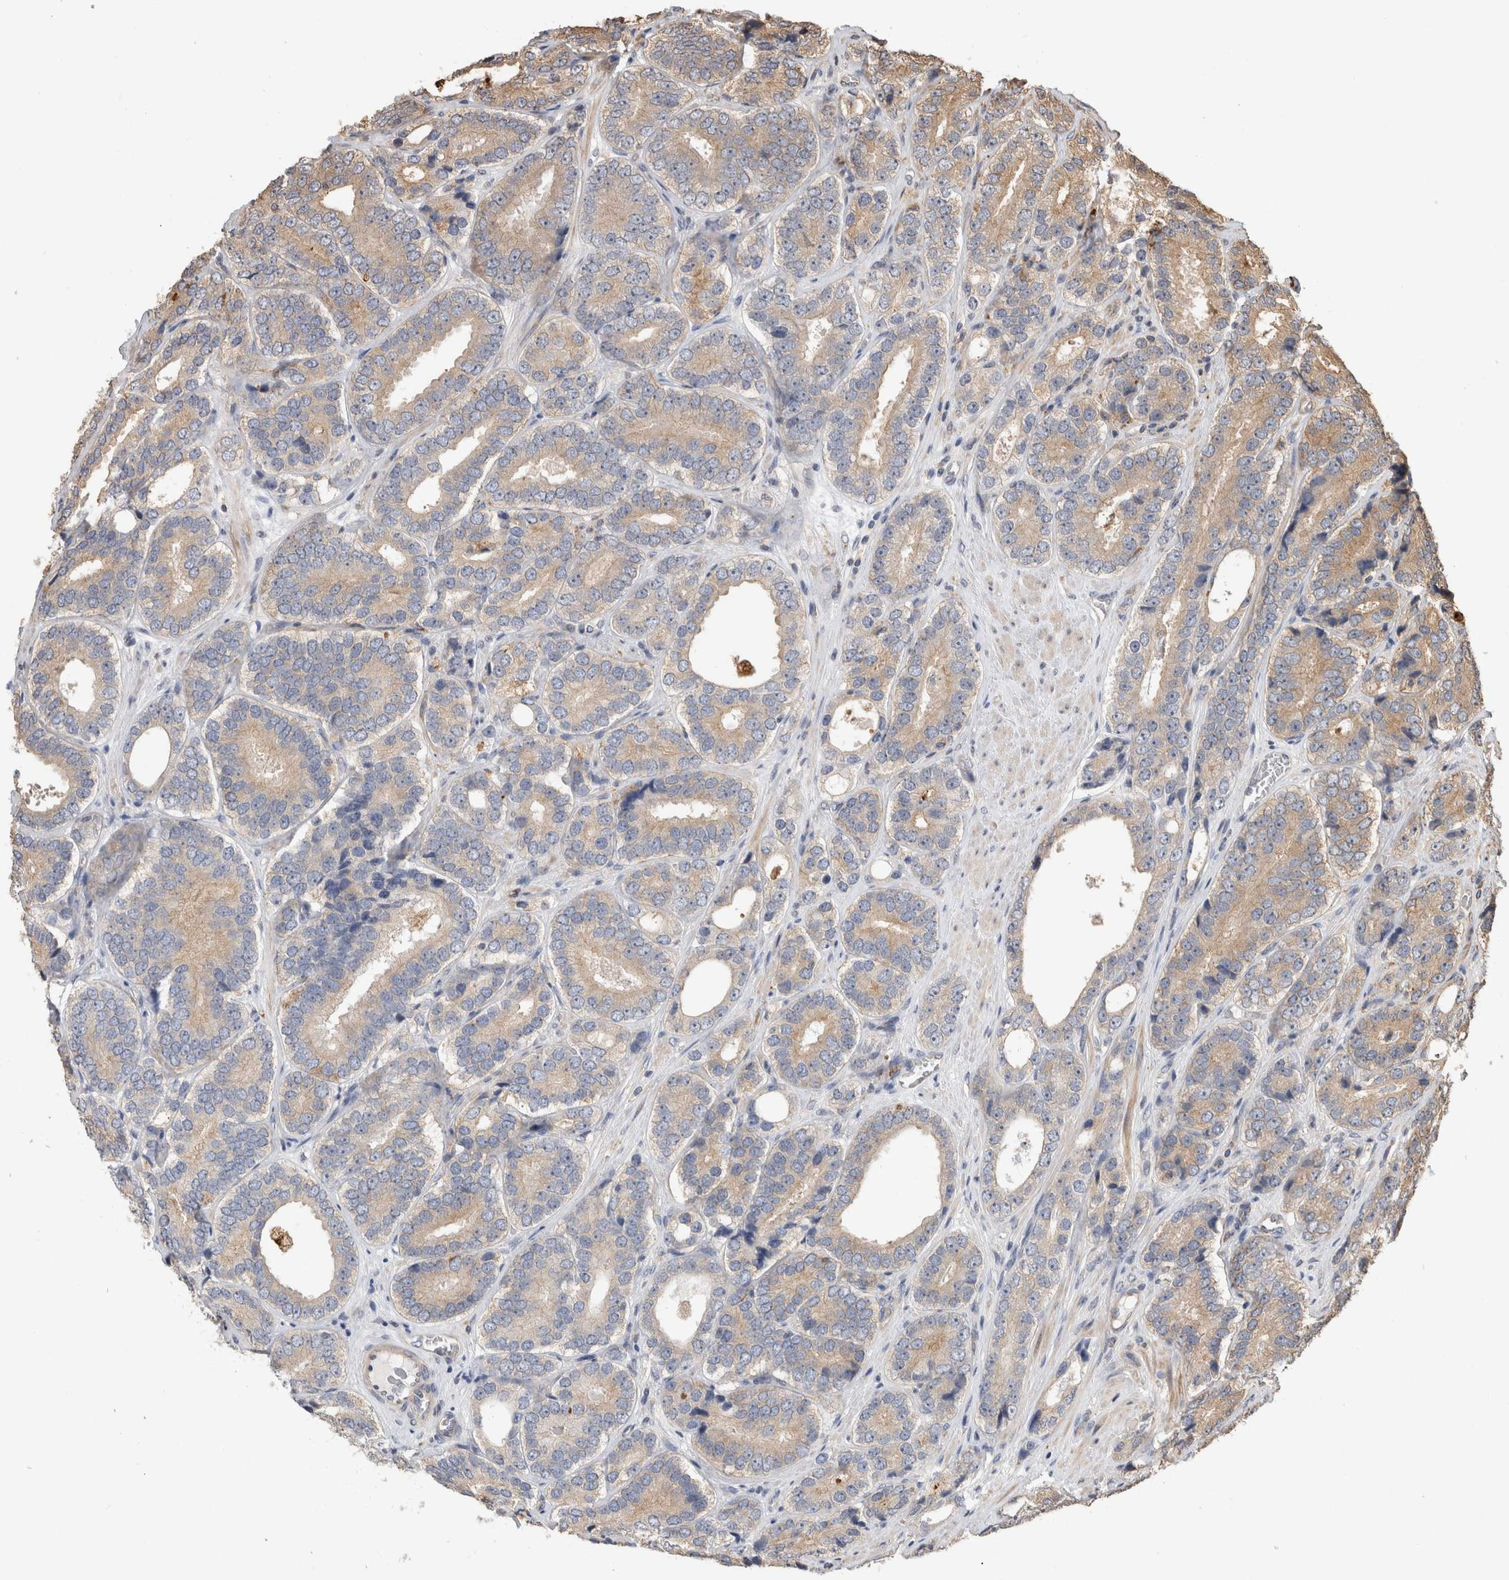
{"staining": {"intensity": "weak", "quantity": ">75%", "location": "cytoplasmic/membranous"}, "tissue": "prostate cancer", "cell_type": "Tumor cells", "image_type": "cancer", "snomed": [{"axis": "morphology", "description": "Adenocarcinoma, High grade"}, {"axis": "topography", "description": "Prostate"}], "caption": "Immunohistochemistry (DAB (3,3'-diaminobenzidine)) staining of high-grade adenocarcinoma (prostate) shows weak cytoplasmic/membranous protein positivity in about >75% of tumor cells. (Stains: DAB (3,3'-diaminobenzidine) in brown, nuclei in blue, Microscopy: brightfield microscopy at high magnification).", "gene": "CLIP1", "patient": {"sex": "male", "age": 56}}